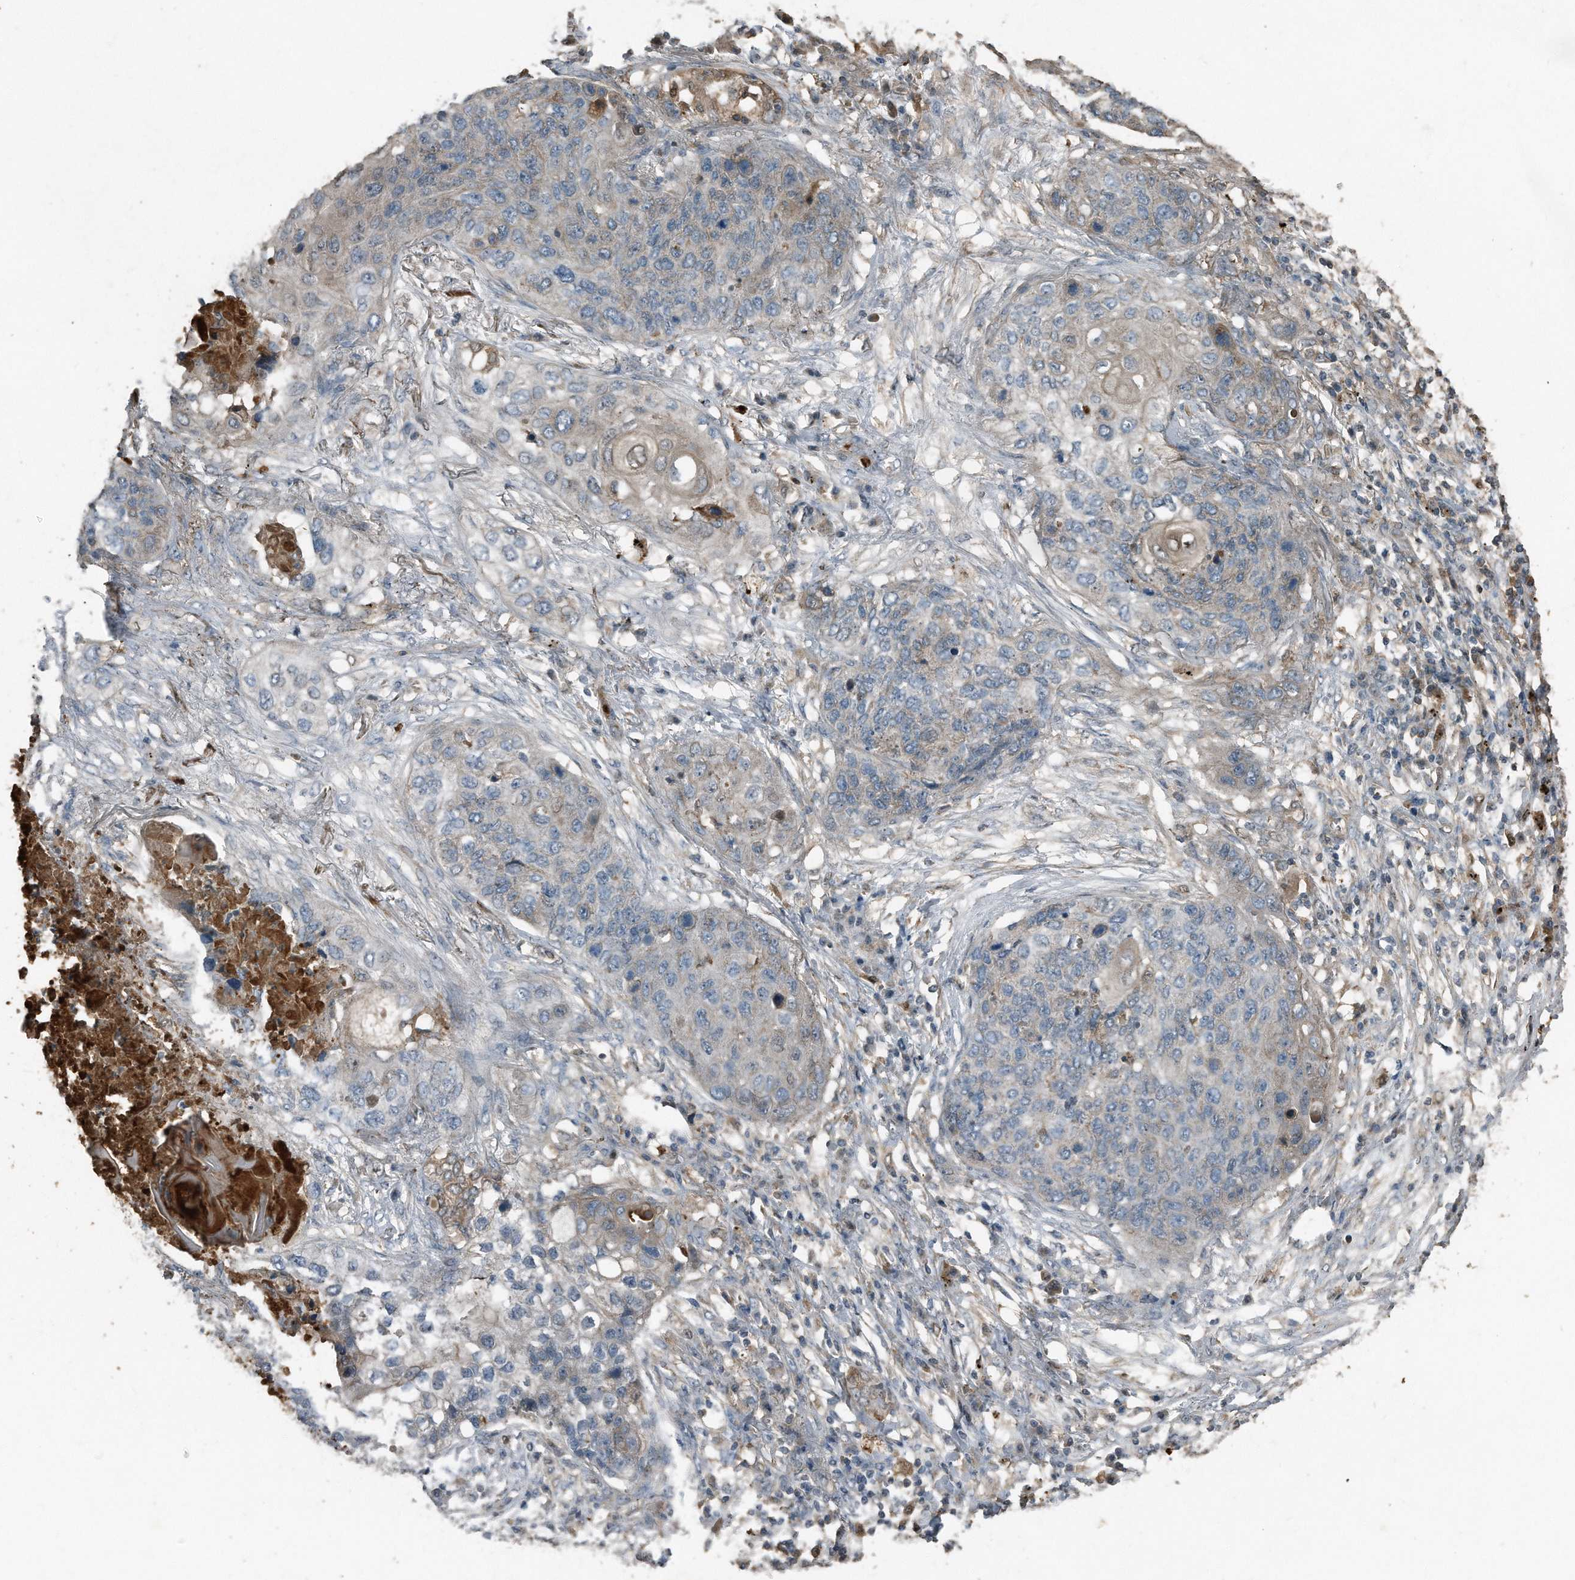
{"staining": {"intensity": "negative", "quantity": "none", "location": "none"}, "tissue": "lung cancer", "cell_type": "Tumor cells", "image_type": "cancer", "snomed": [{"axis": "morphology", "description": "Squamous cell carcinoma, NOS"}, {"axis": "topography", "description": "Lung"}], "caption": "Image shows no significant protein positivity in tumor cells of lung cancer (squamous cell carcinoma).", "gene": "C9", "patient": {"sex": "female", "age": 63}}